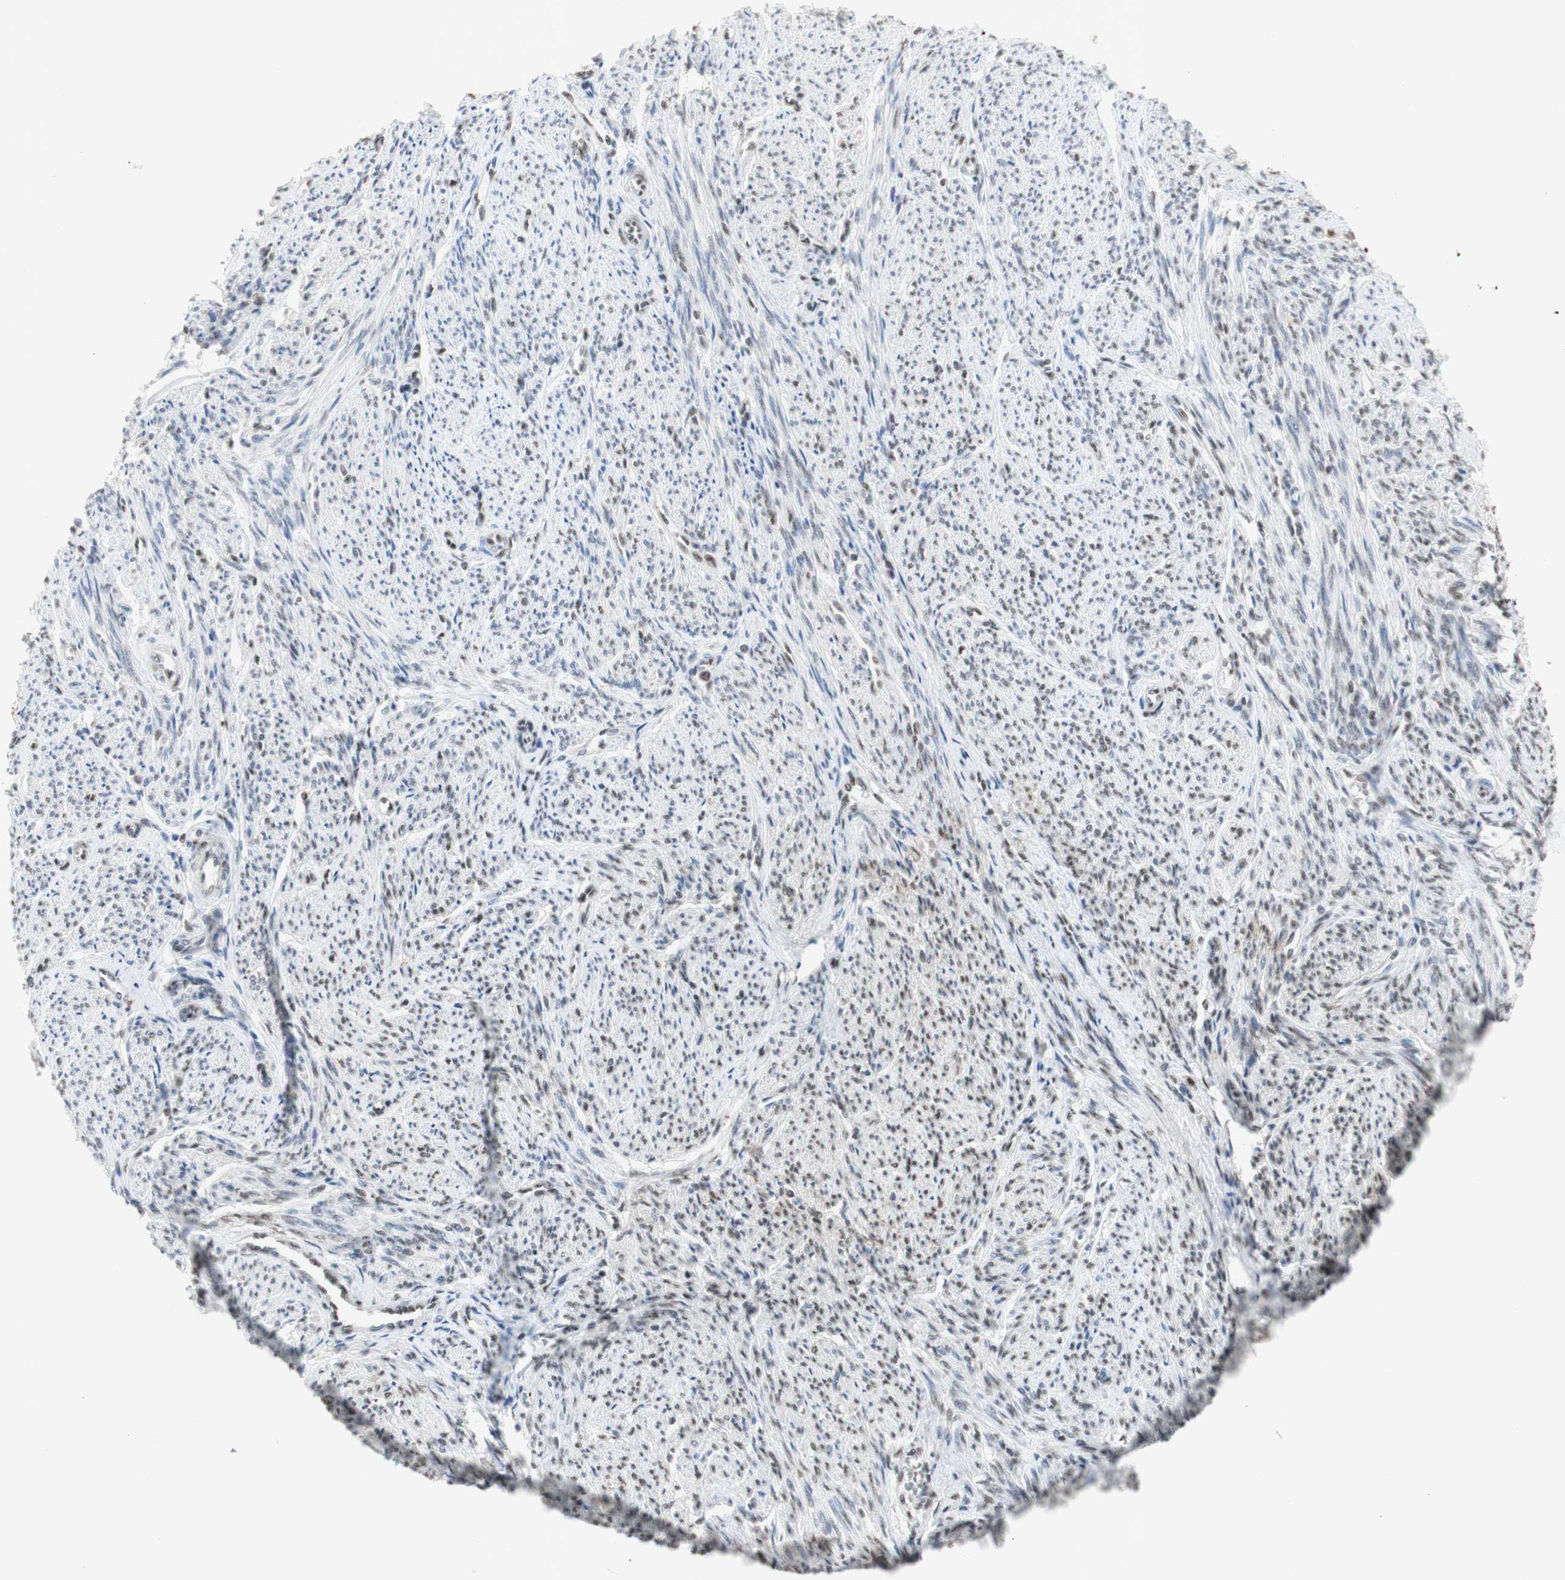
{"staining": {"intensity": "moderate", "quantity": "25%-75%", "location": "nuclear"}, "tissue": "smooth muscle", "cell_type": "Smooth muscle cells", "image_type": "normal", "snomed": [{"axis": "morphology", "description": "Normal tissue, NOS"}, {"axis": "topography", "description": "Smooth muscle"}], "caption": "About 25%-75% of smooth muscle cells in unremarkable human smooth muscle display moderate nuclear protein positivity as visualized by brown immunohistochemical staining.", "gene": "SNRPB", "patient": {"sex": "female", "age": 65}}